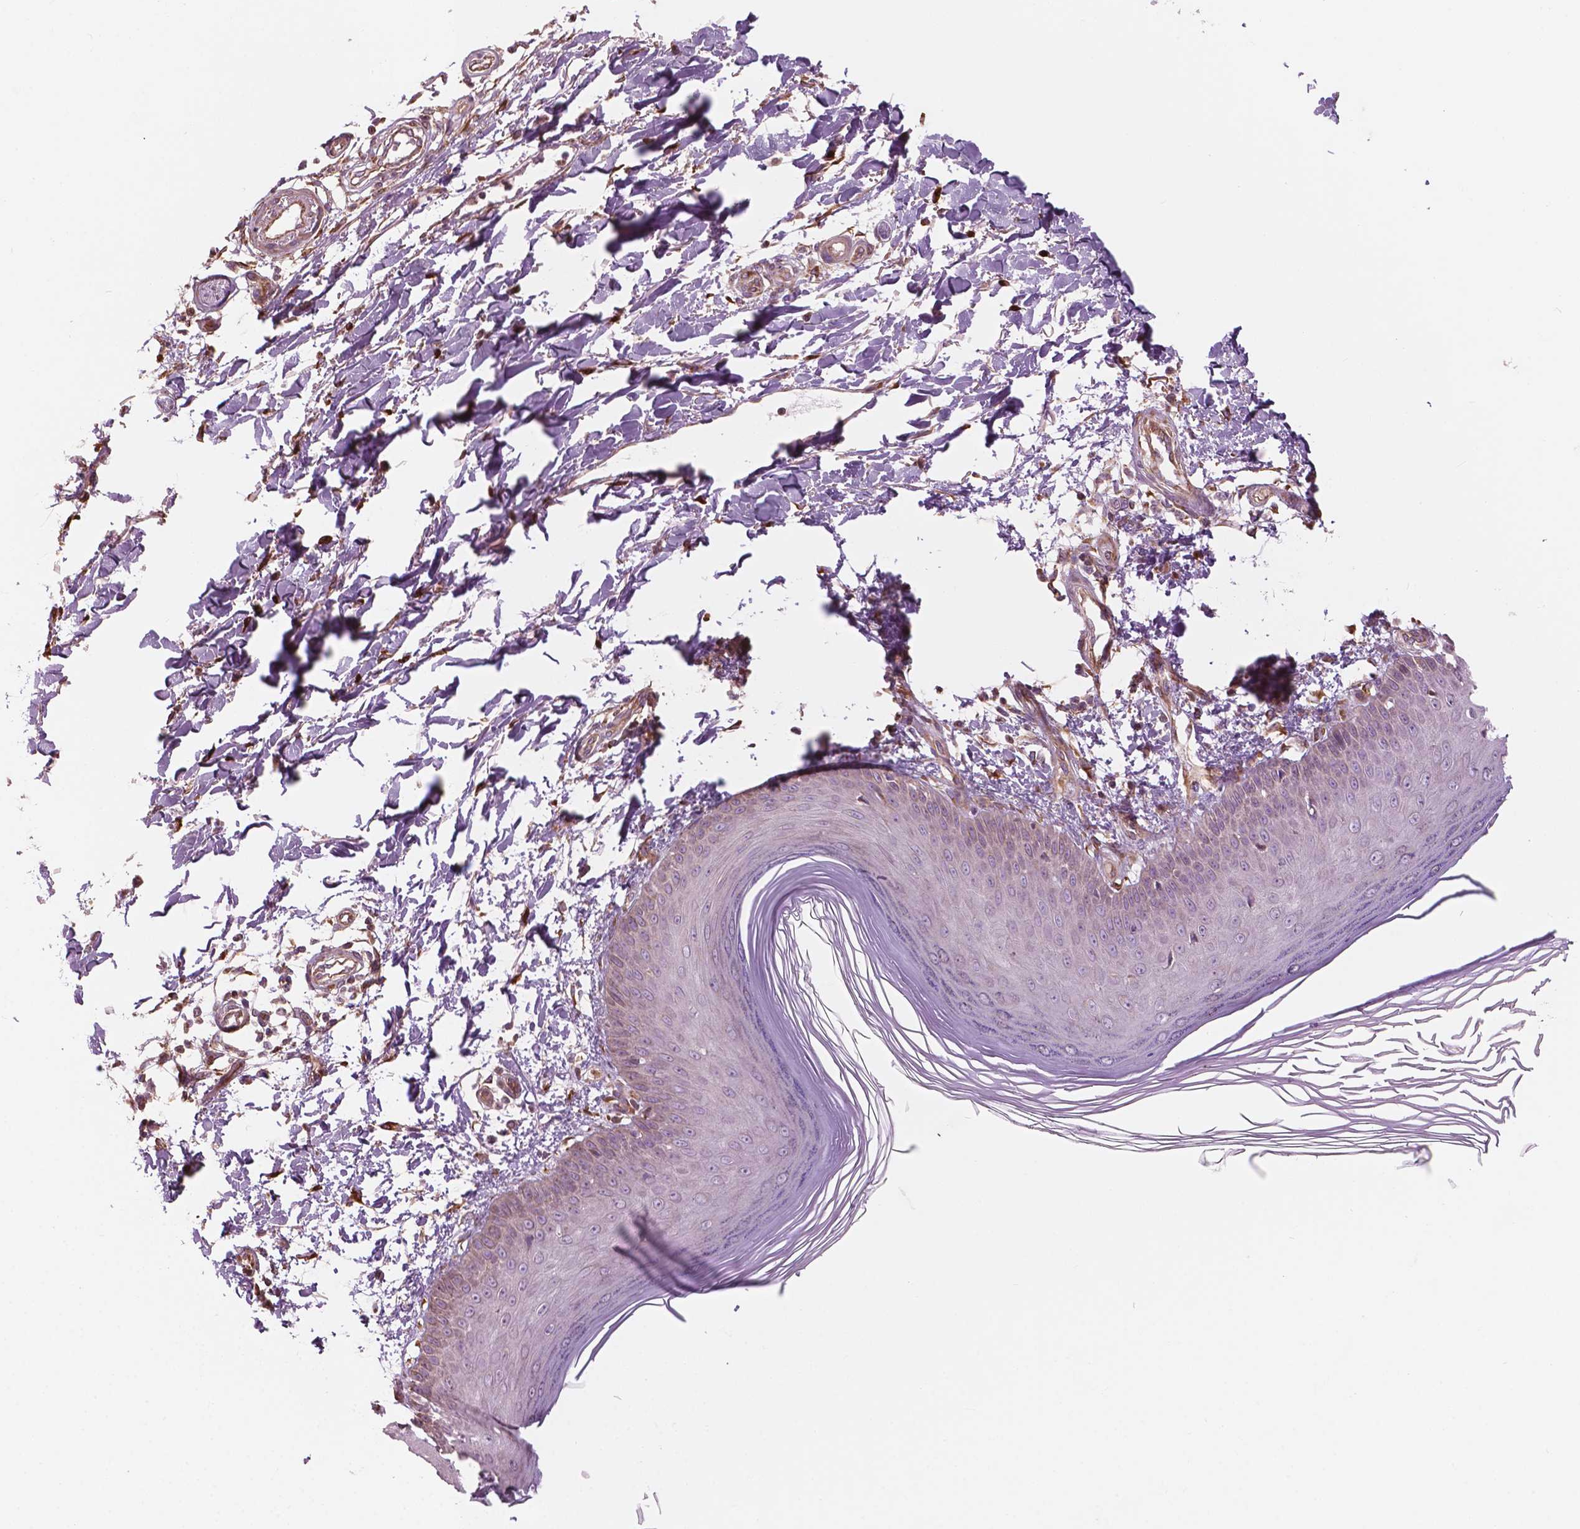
{"staining": {"intensity": "weak", "quantity": "<25%", "location": "cytoplasmic/membranous"}, "tissue": "skin", "cell_type": "Fibroblasts", "image_type": "normal", "snomed": [{"axis": "morphology", "description": "Normal tissue, NOS"}, {"axis": "topography", "description": "Skin"}], "caption": "This is an immunohistochemistry histopathology image of benign human skin. There is no staining in fibroblasts.", "gene": "SURF4", "patient": {"sex": "female", "age": 62}}